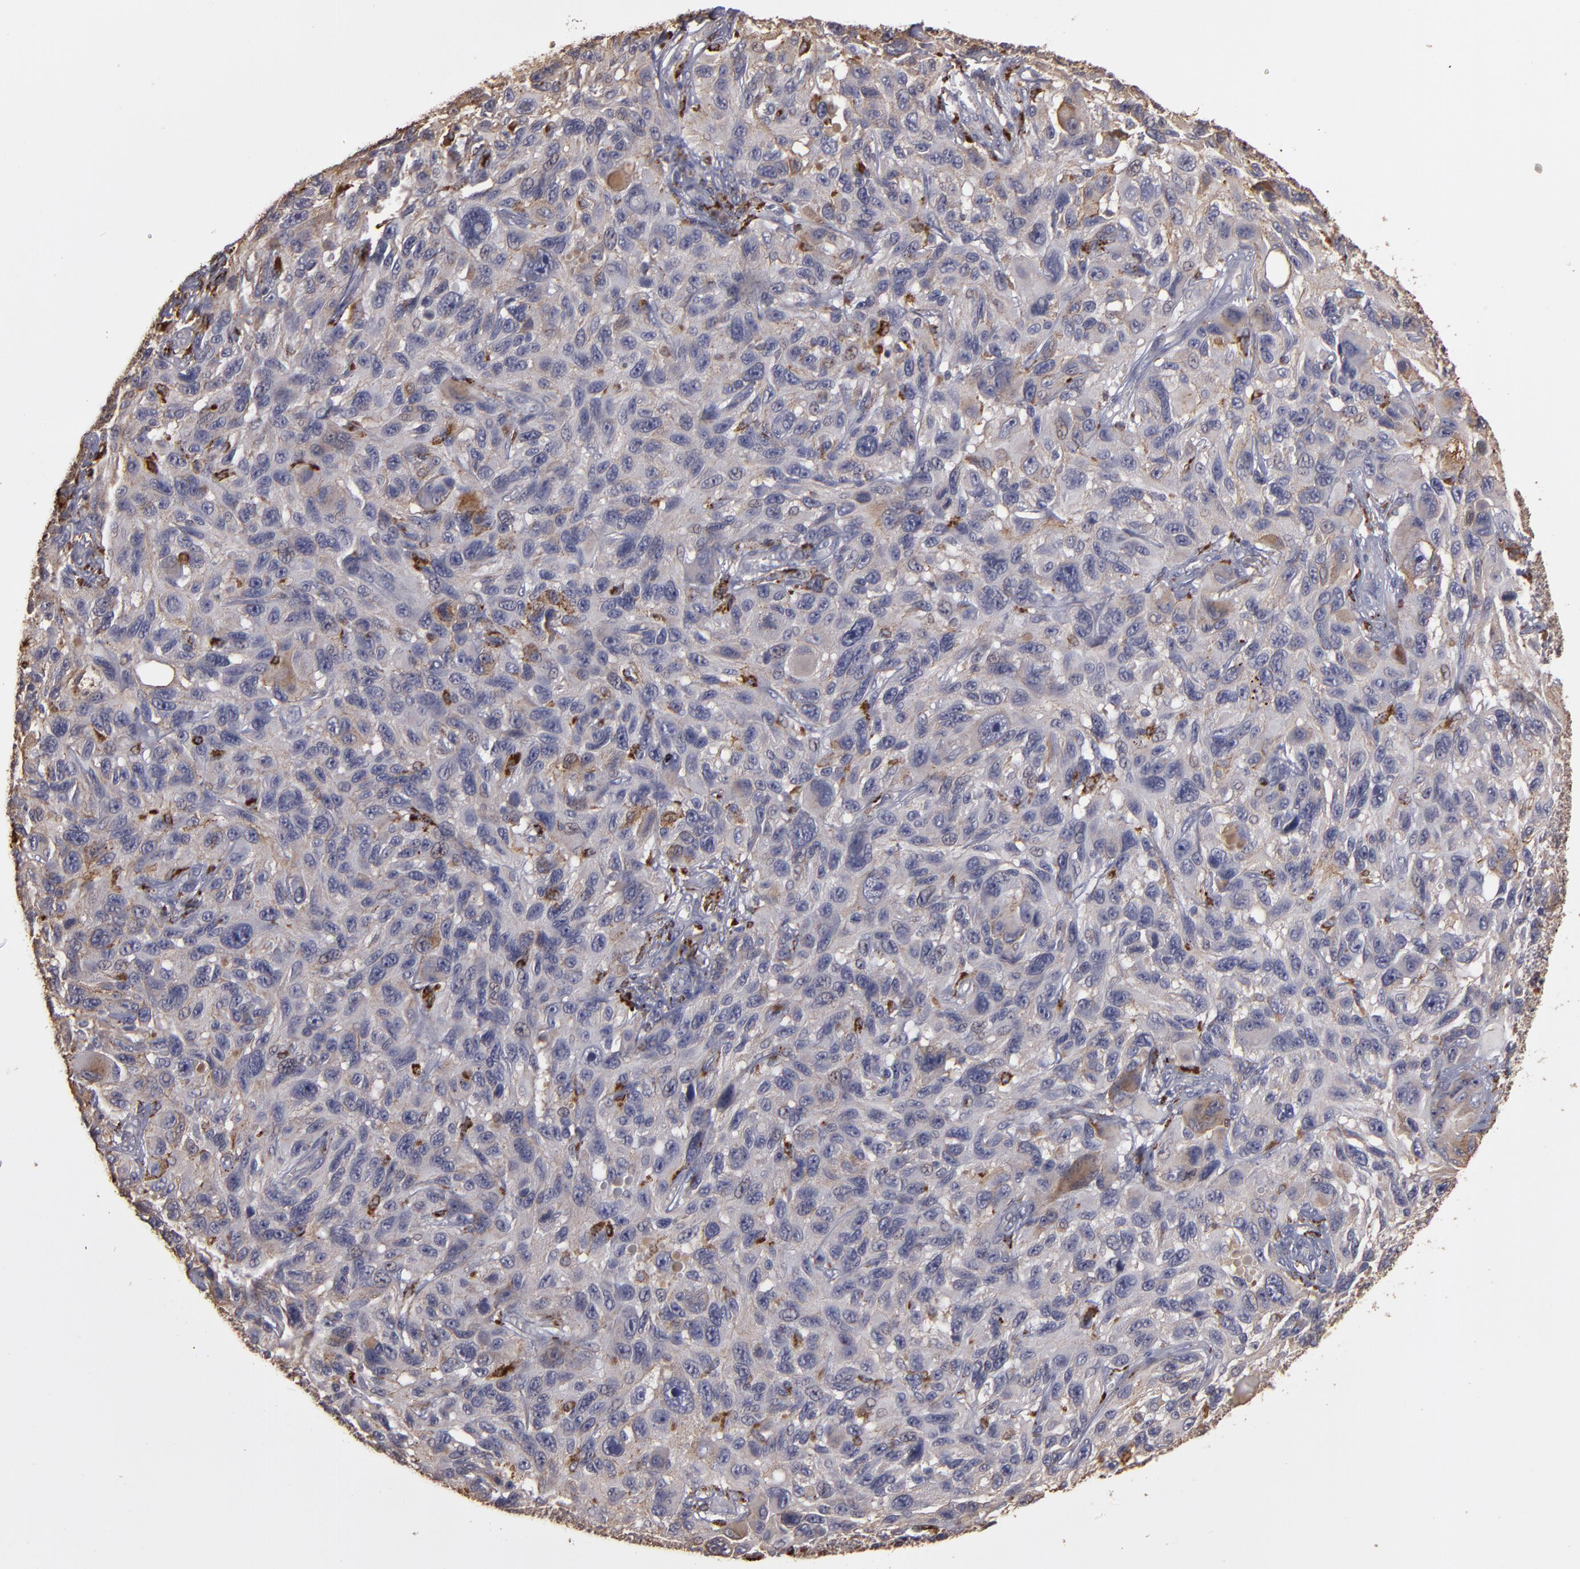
{"staining": {"intensity": "moderate", "quantity": "<25%", "location": "cytoplasmic/membranous"}, "tissue": "melanoma", "cell_type": "Tumor cells", "image_type": "cancer", "snomed": [{"axis": "morphology", "description": "Malignant melanoma, NOS"}, {"axis": "topography", "description": "Skin"}], "caption": "IHC (DAB (3,3'-diaminobenzidine)) staining of malignant melanoma exhibits moderate cytoplasmic/membranous protein expression in approximately <25% of tumor cells.", "gene": "TRAF1", "patient": {"sex": "male", "age": 53}}